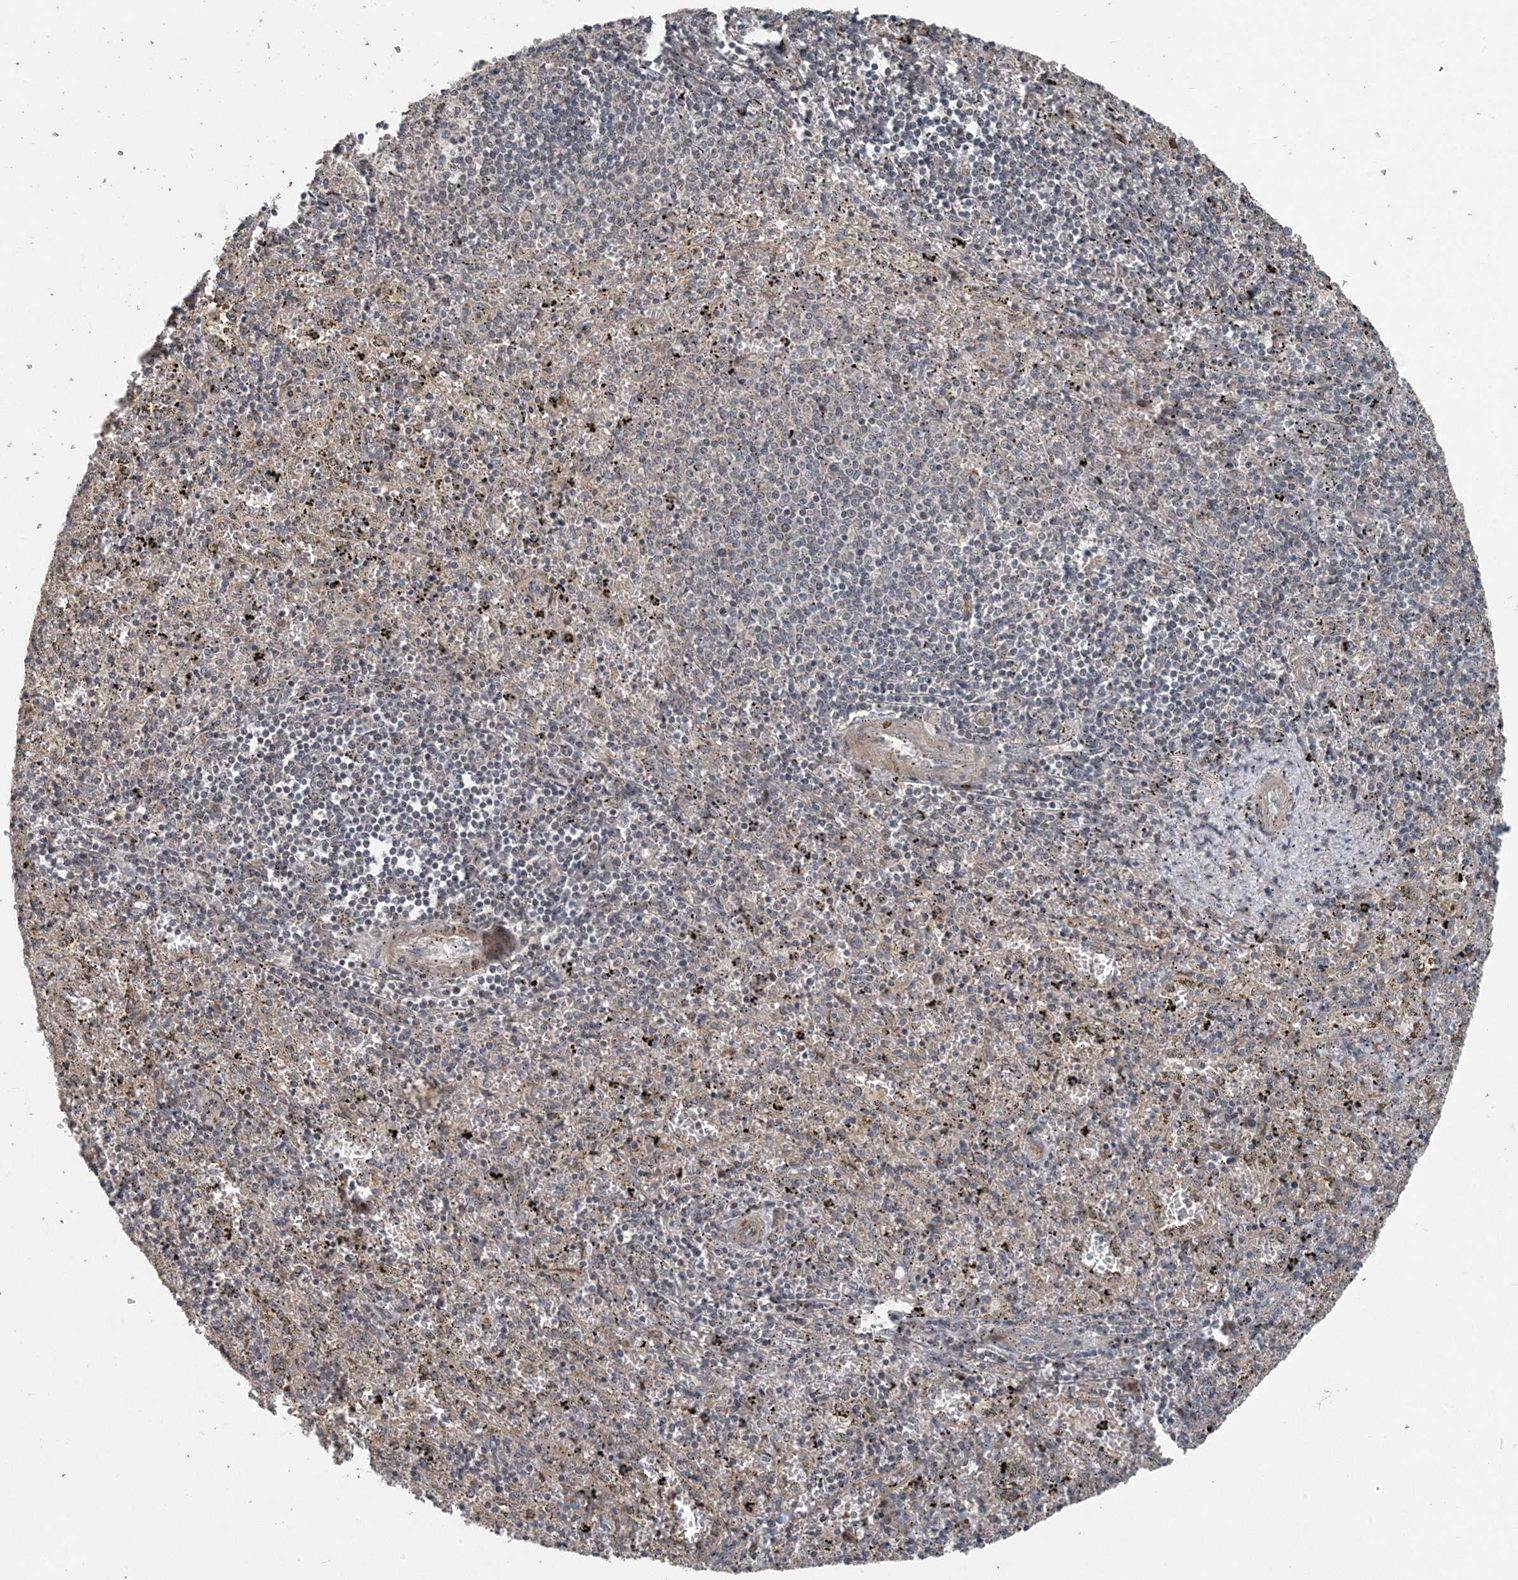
{"staining": {"intensity": "weak", "quantity": "25%-75%", "location": "cytoplasmic/membranous"}, "tissue": "spleen", "cell_type": "Cells in red pulp", "image_type": "normal", "snomed": [{"axis": "morphology", "description": "Normal tissue, NOS"}, {"axis": "topography", "description": "Spleen"}], "caption": "Protein staining demonstrates weak cytoplasmic/membranous positivity in about 25%-75% of cells in red pulp in benign spleen.", "gene": "MYO9B", "patient": {"sex": "male", "age": 11}}